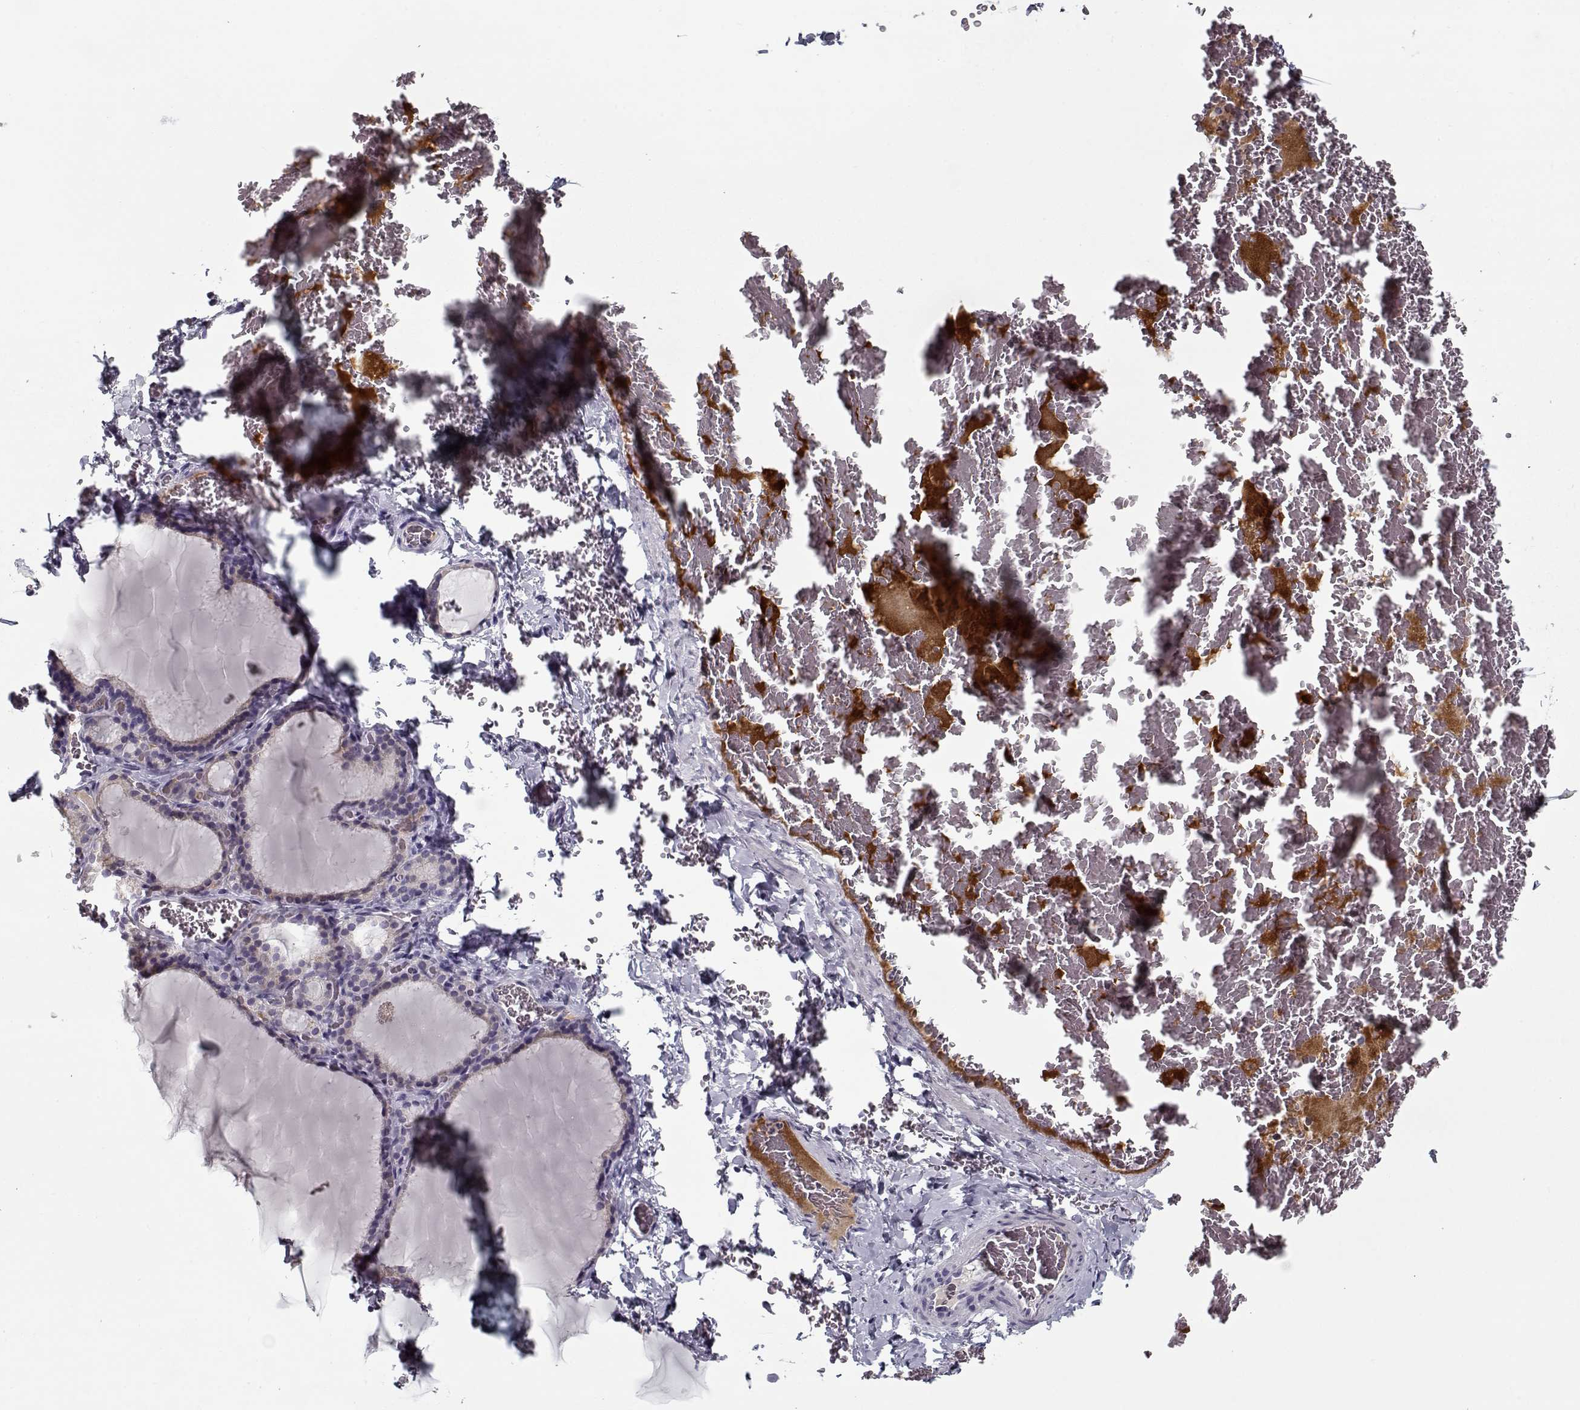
{"staining": {"intensity": "weak", "quantity": "<25%", "location": "cytoplasmic/membranous"}, "tissue": "thyroid gland", "cell_type": "Glandular cells", "image_type": "normal", "snomed": [{"axis": "morphology", "description": "Normal tissue, NOS"}, {"axis": "morphology", "description": "Hyperplasia, NOS"}, {"axis": "topography", "description": "Thyroid gland"}], "caption": "High magnification brightfield microscopy of benign thyroid gland stained with DAB (brown) and counterstained with hematoxylin (blue): glandular cells show no significant staining. (Brightfield microscopy of DAB immunohistochemistry (IHC) at high magnification).", "gene": "DDX25", "patient": {"sex": "female", "age": 27}}